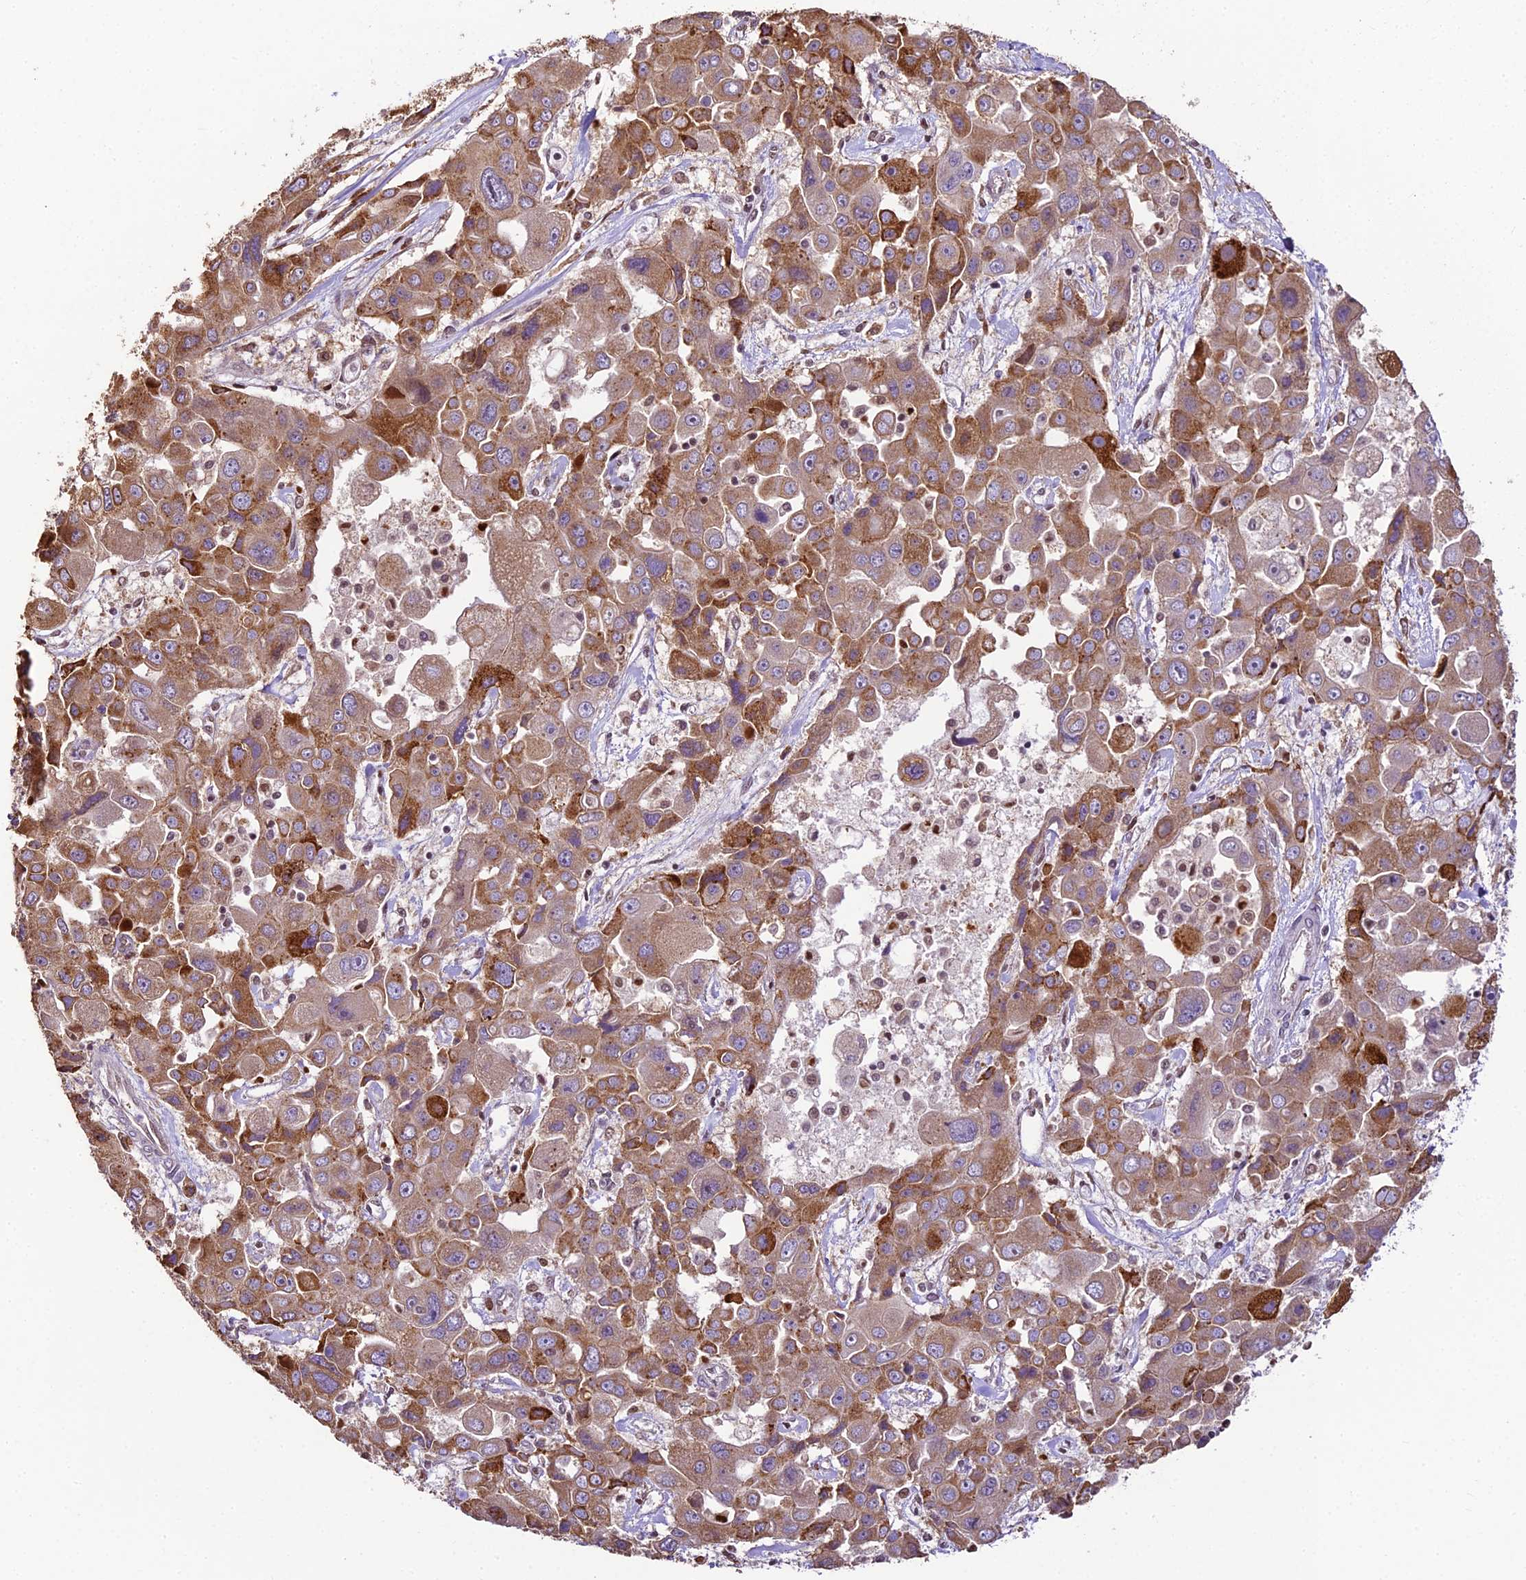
{"staining": {"intensity": "moderate", "quantity": ">75%", "location": "cytoplasmic/membranous"}, "tissue": "liver cancer", "cell_type": "Tumor cells", "image_type": "cancer", "snomed": [{"axis": "morphology", "description": "Cholangiocarcinoma"}, {"axis": "topography", "description": "Liver"}], "caption": "Brown immunohistochemical staining in liver cancer (cholangiocarcinoma) shows moderate cytoplasmic/membranous staining in approximately >75% of tumor cells.", "gene": "TRIM22", "patient": {"sex": "male", "age": 67}}